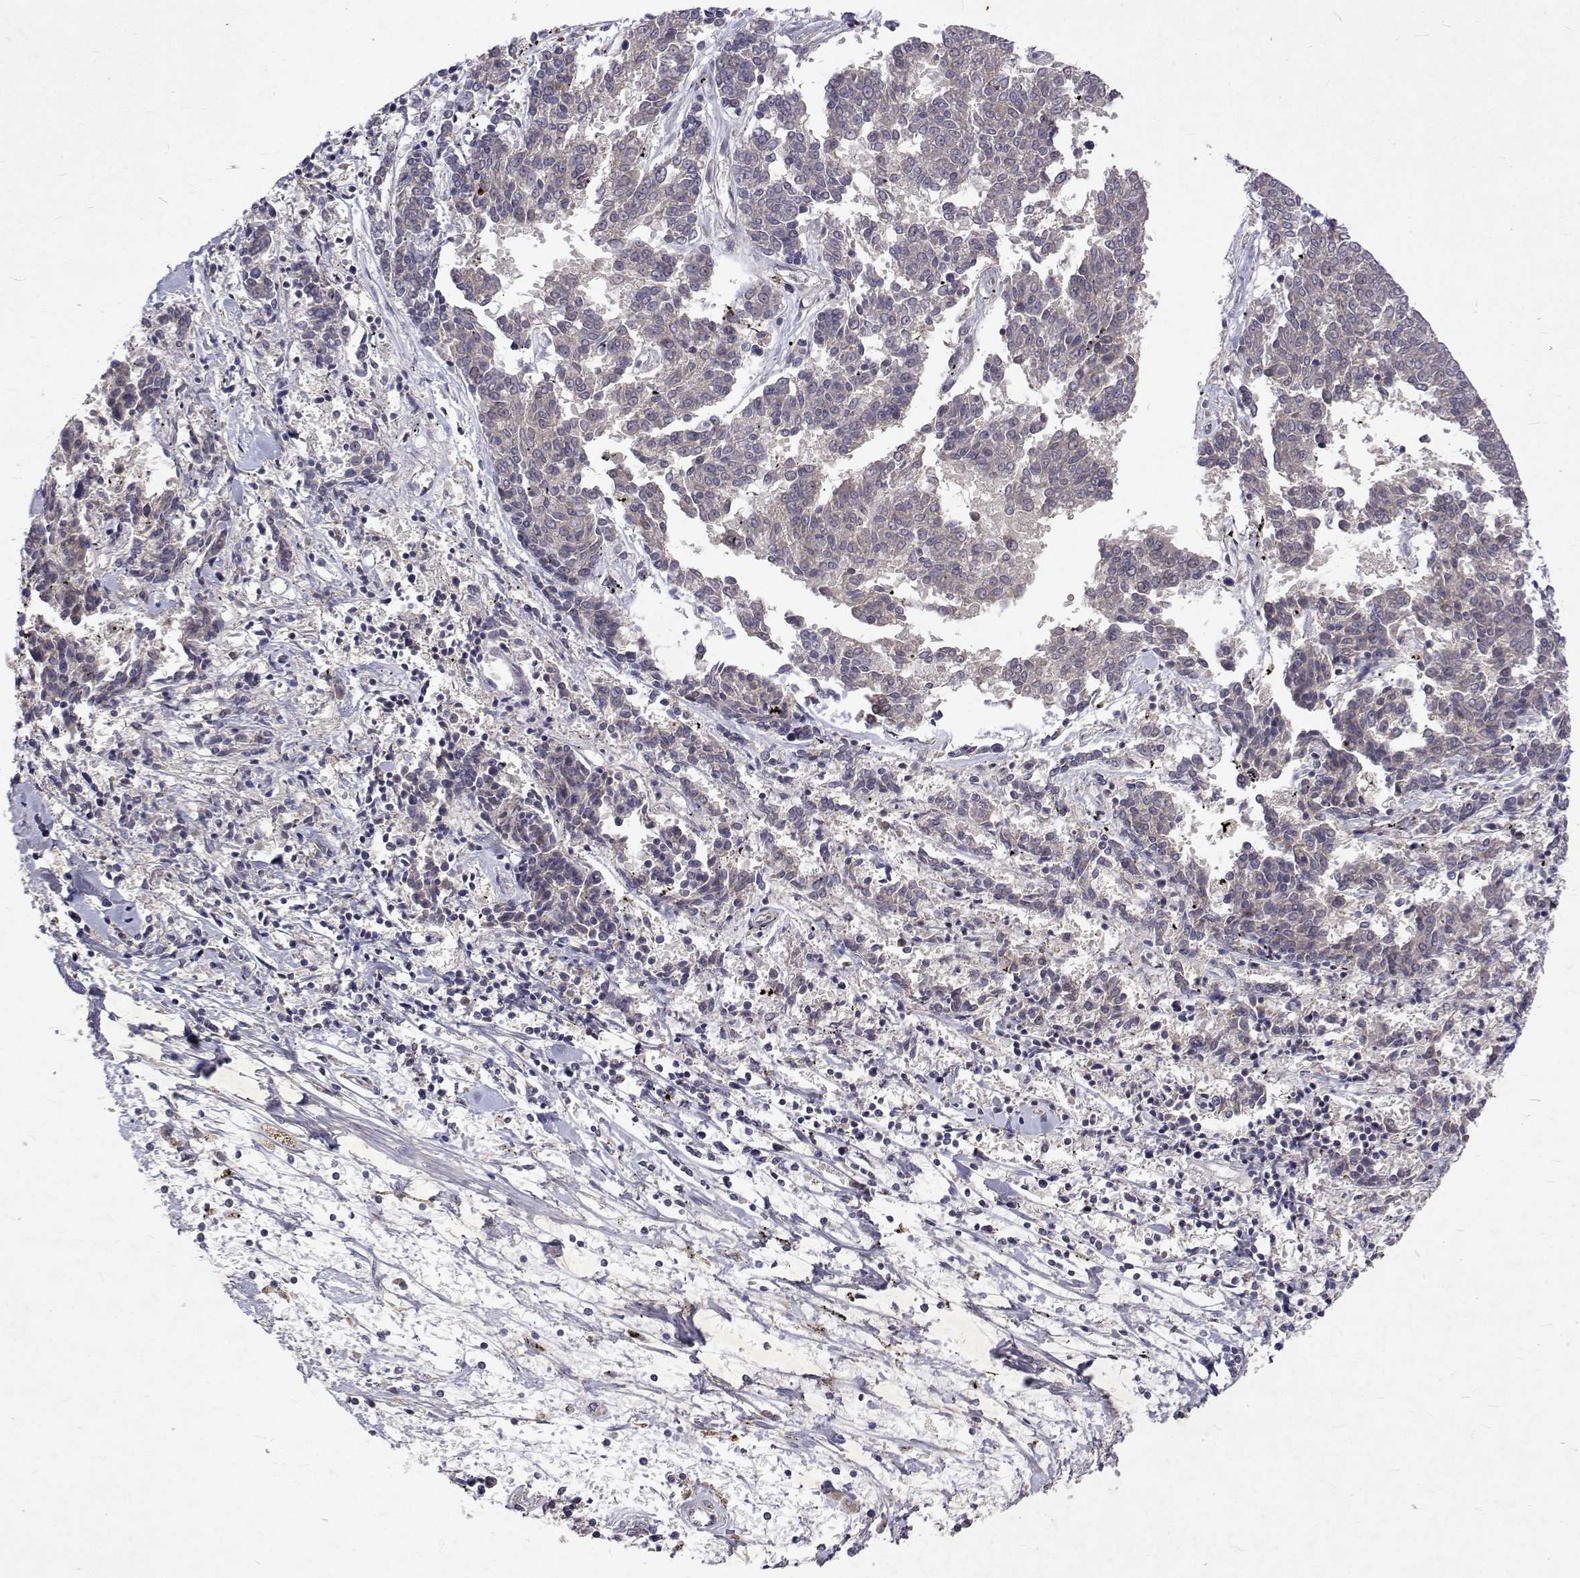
{"staining": {"intensity": "weak", "quantity": "<25%", "location": "cytoplasmic/membranous"}, "tissue": "melanoma", "cell_type": "Tumor cells", "image_type": "cancer", "snomed": [{"axis": "morphology", "description": "Malignant melanoma, NOS"}, {"axis": "topography", "description": "Skin"}], "caption": "IHC photomicrograph of neoplastic tissue: melanoma stained with DAB (3,3'-diaminobenzidine) reveals no significant protein positivity in tumor cells.", "gene": "ALKBH8", "patient": {"sex": "female", "age": 72}}